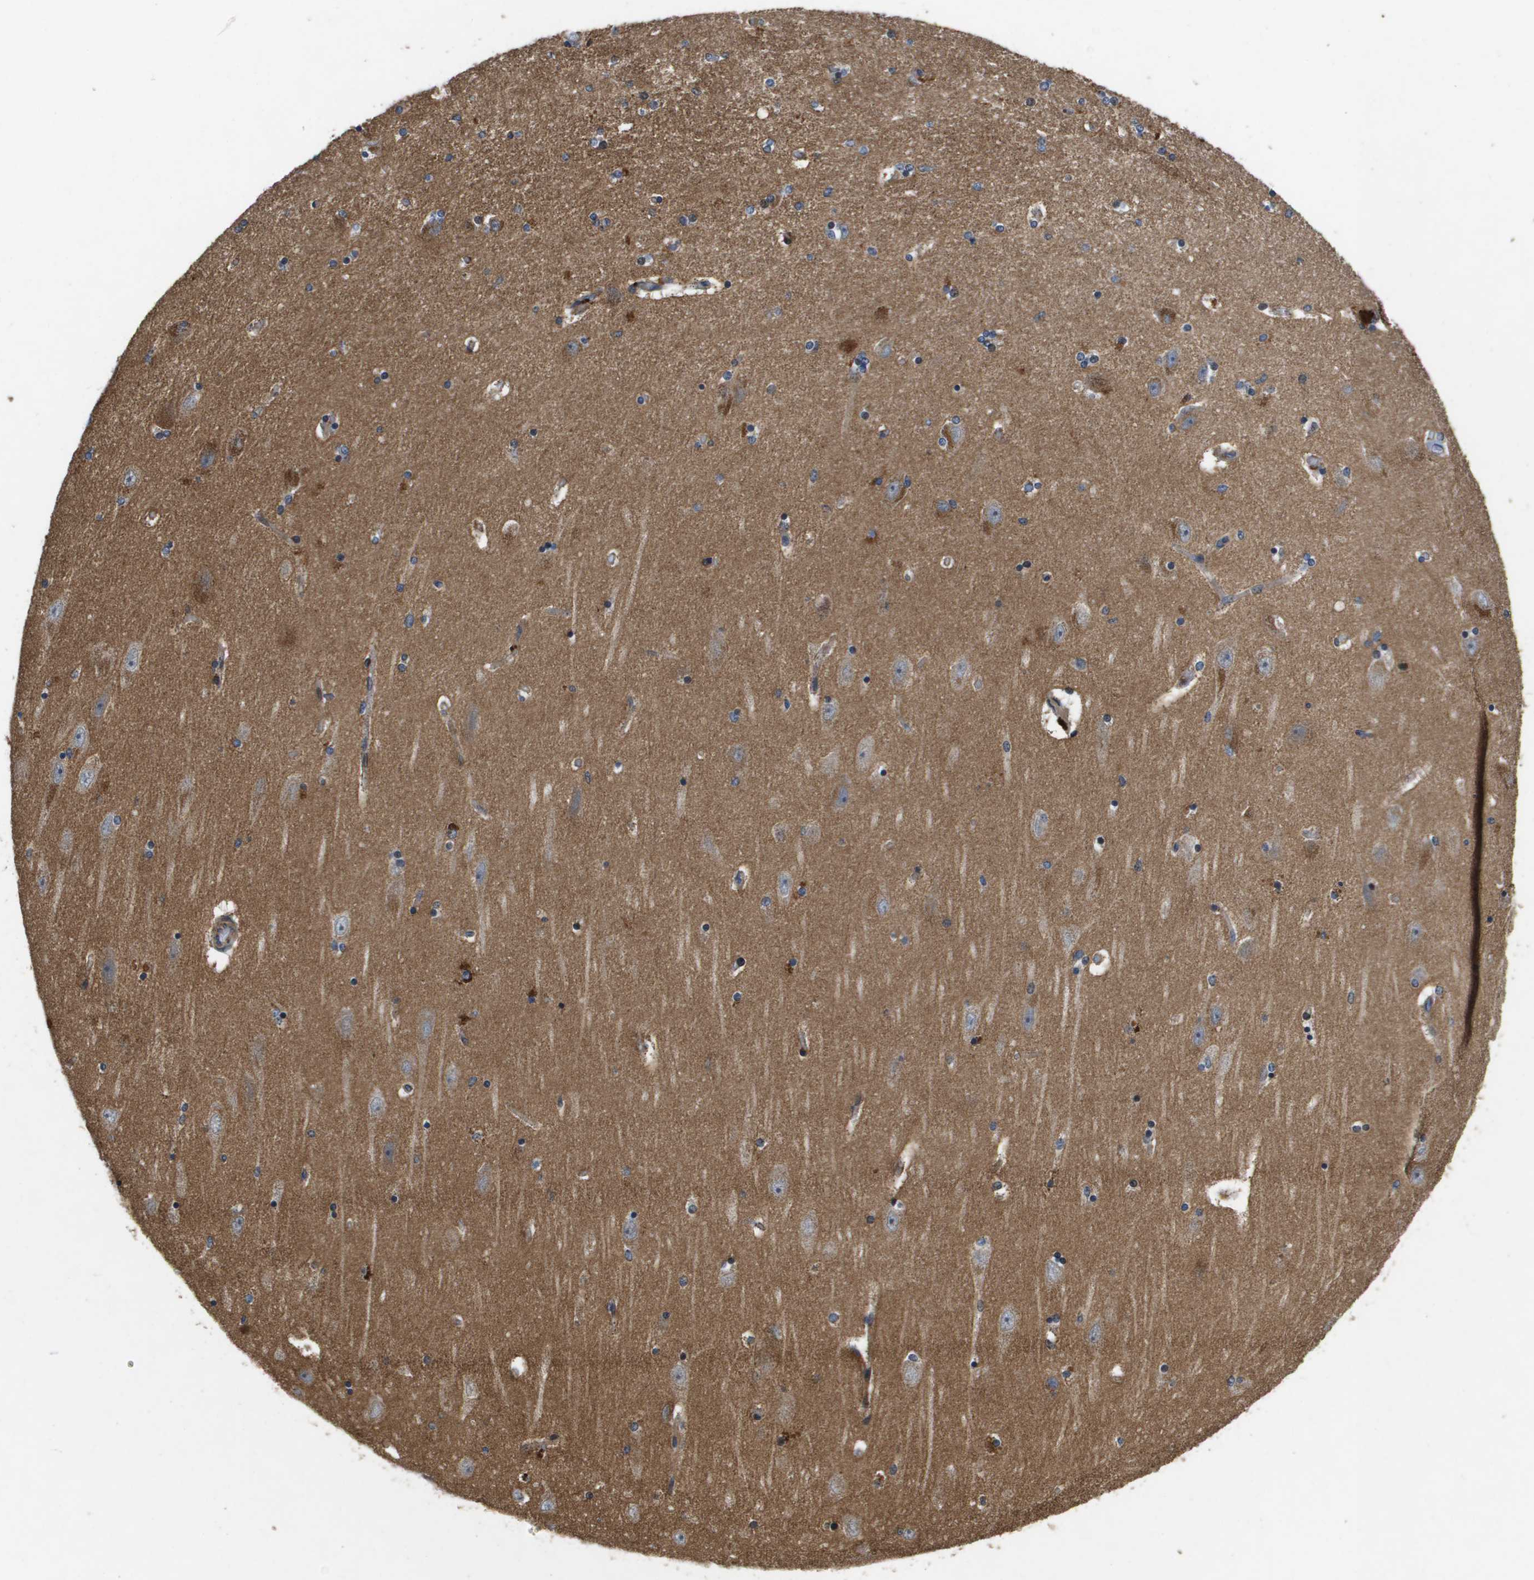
{"staining": {"intensity": "moderate", "quantity": "<25%", "location": "cytoplasmic/membranous"}, "tissue": "hippocampus", "cell_type": "Glial cells", "image_type": "normal", "snomed": [{"axis": "morphology", "description": "Normal tissue, NOS"}, {"axis": "topography", "description": "Hippocampus"}], "caption": "Approximately <25% of glial cells in unremarkable hippocampus exhibit moderate cytoplasmic/membranous protein positivity as visualized by brown immunohistochemical staining.", "gene": "ENTPD2", "patient": {"sex": "female", "age": 54}}